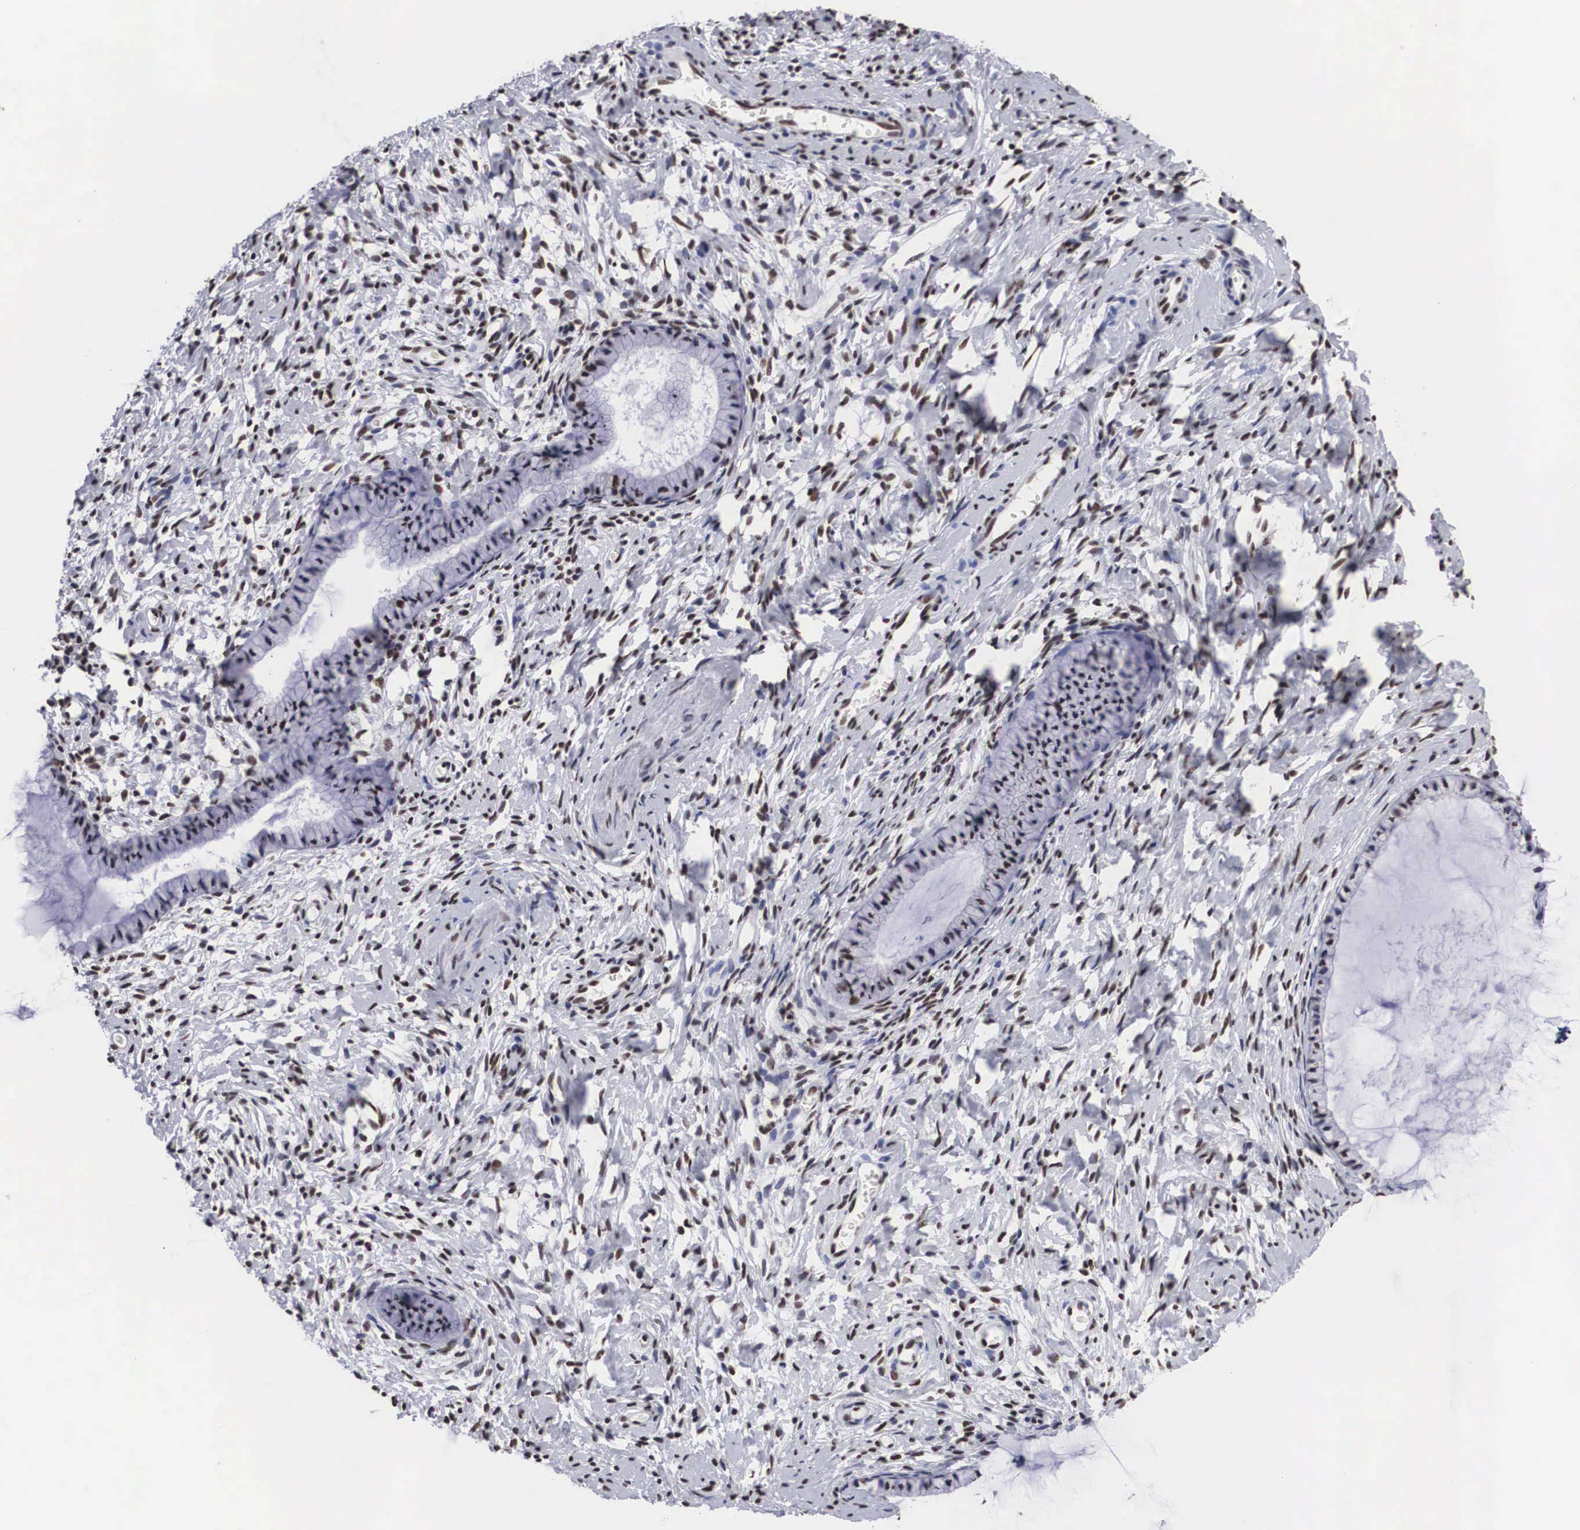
{"staining": {"intensity": "weak", "quantity": "<25%", "location": "nuclear"}, "tissue": "cervix", "cell_type": "Glandular cells", "image_type": "normal", "snomed": [{"axis": "morphology", "description": "Normal tissue, NOS"}, {"axis": "topography", "description": "Cervix"}], "caption": "Glandular cells show no significant staining in unremarkable cervix. (Brightfield microscopy of DAB immunohistochemistry at high magnification).", "gene": "ACIN1", "patient": {"sex": "female", "age": 70}}